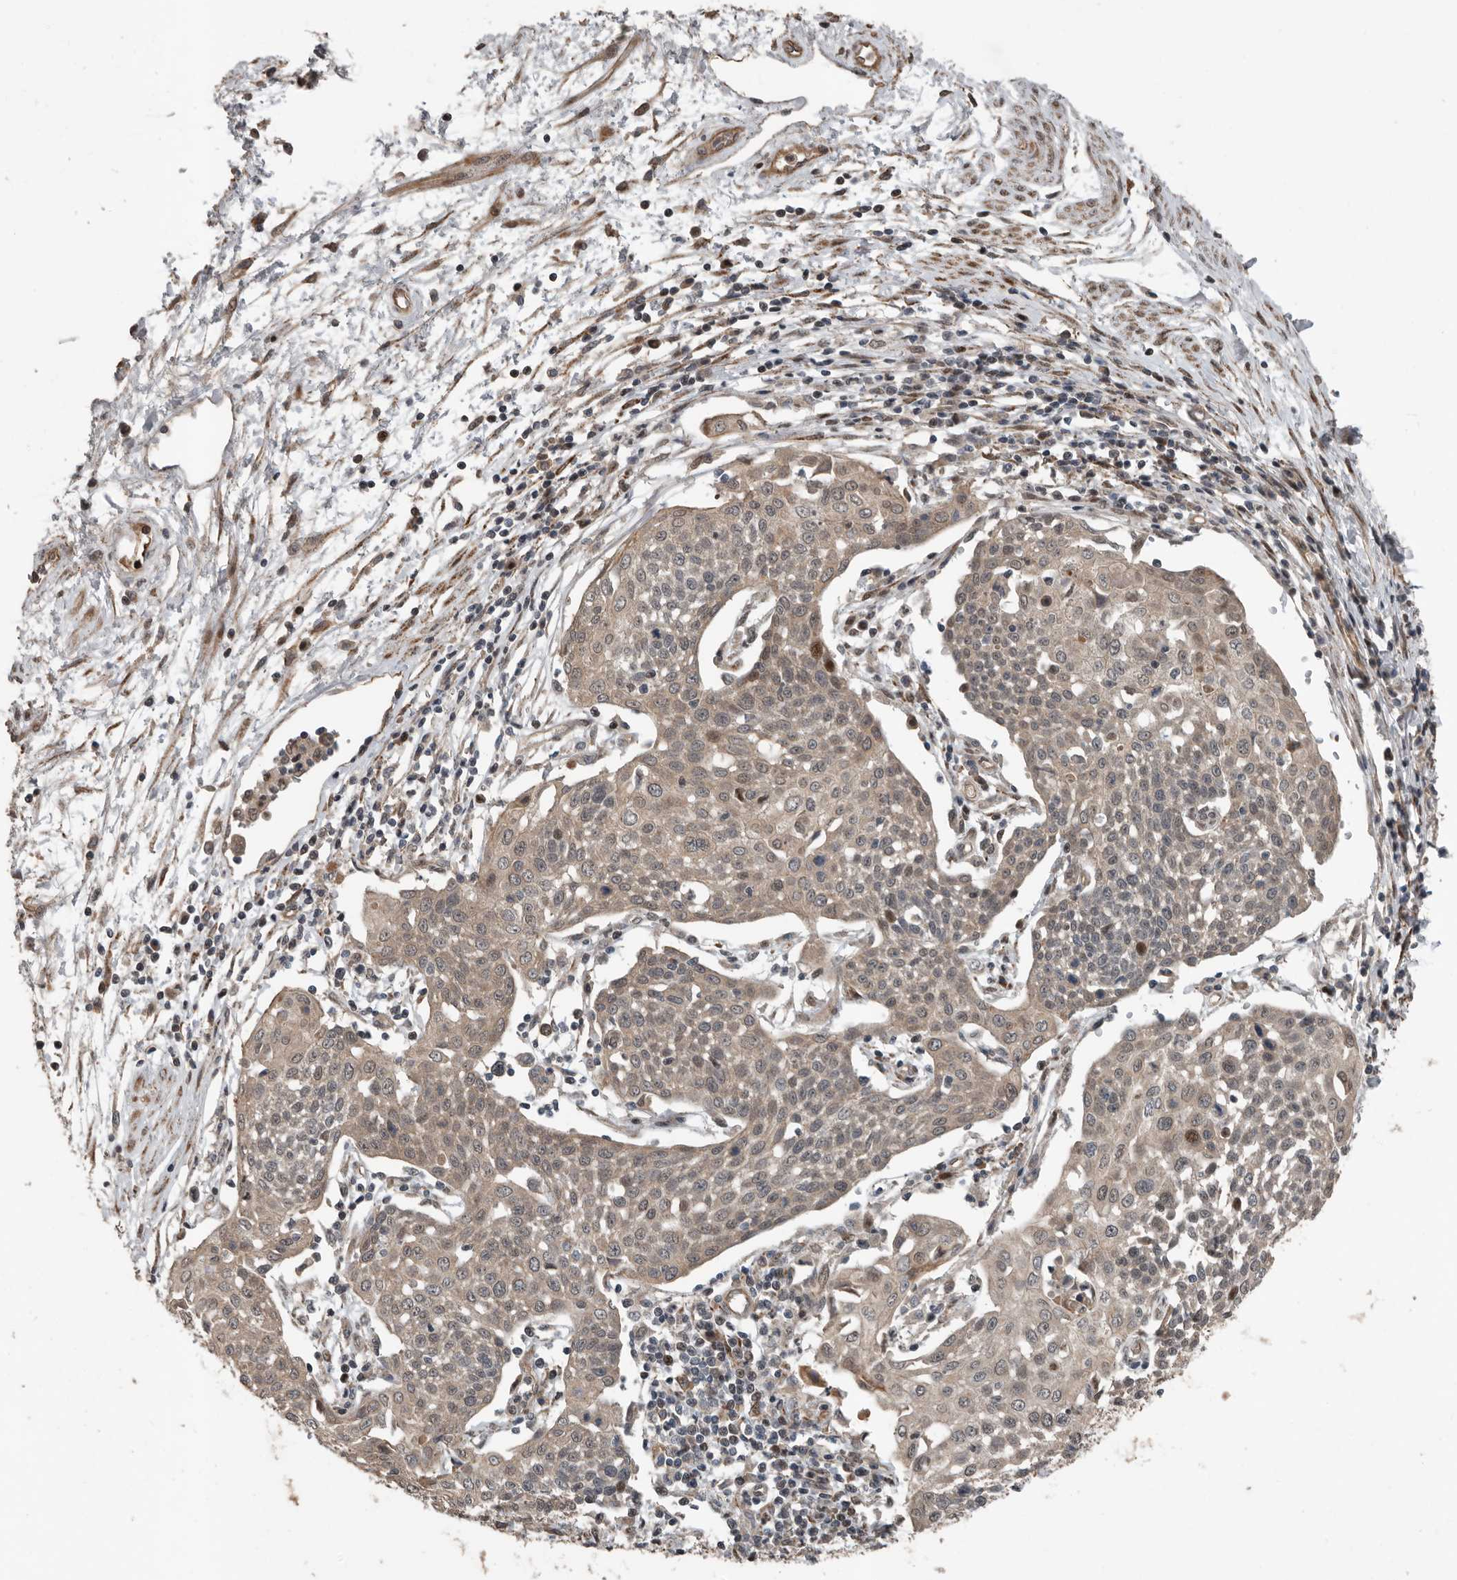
{"staining": {"intensity": "weak", "quantity": ">75%", "location": "cytoplasmic/membranous"}, "tissue": "cervical cancer", "cell_type": "Tumor cells", "image_type": "cancer", "snomed": [{"axis": "morphology", "description": "Squamous cell carcinoma, NOS"}, {"axis": "topography", "description": "Cervix"}], "caption": "Cervical cancer tissue exhibits weak cytoplasmic/membranous positivity in about >75% of tumor cells", "gene": "YOD1", "patient": {"sex": "female", "age": 34}}